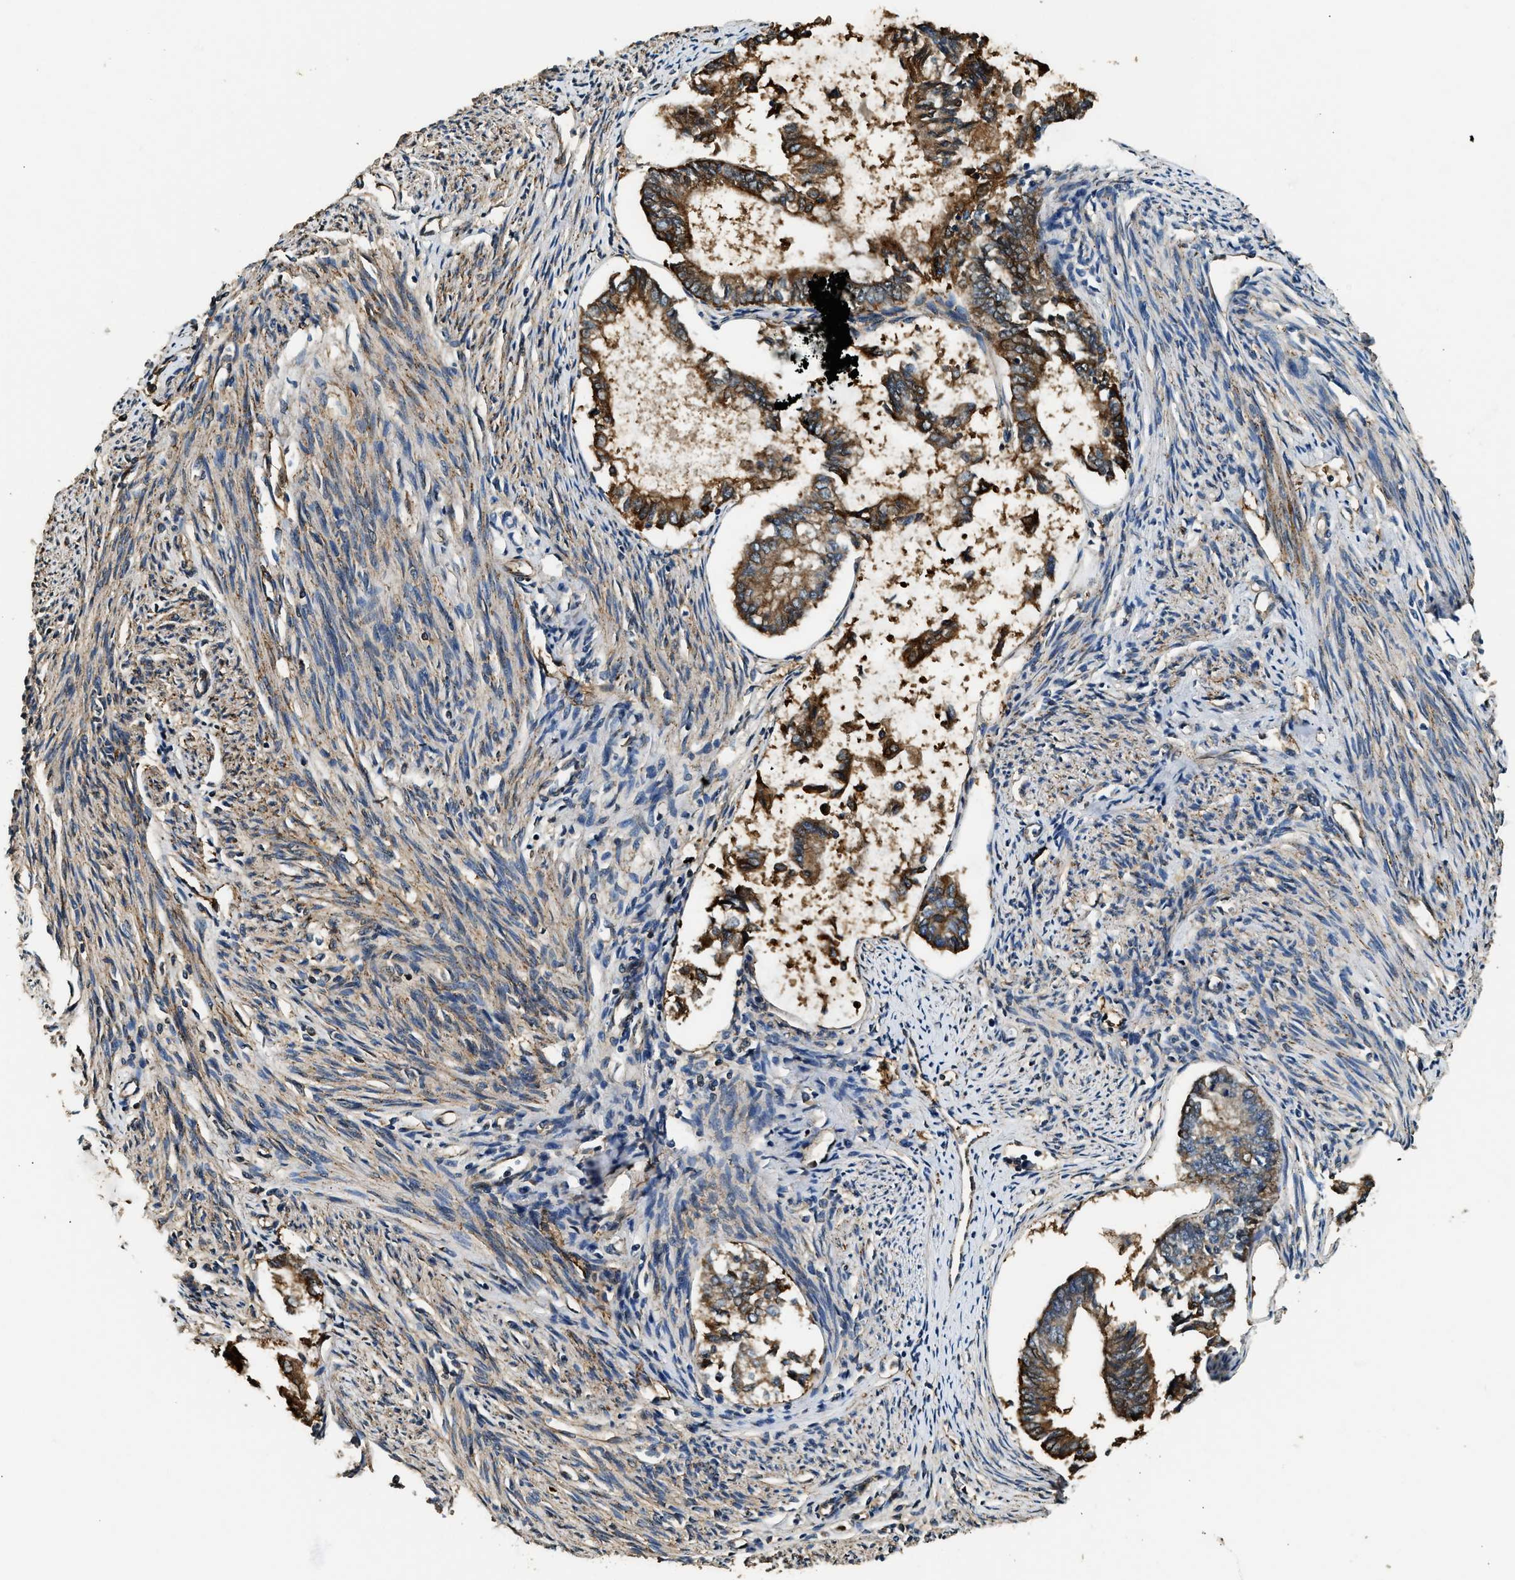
{"staining": {"intensity": "moderate", "quantity": ">75%", "location": "cytoplasmic/membranous"}, "tissue": "endometrial cancer", "cell_type": "Tumor cells", "image_type": "cancer", "snomed": [{"axis": "morphology", "description": "Adenocarcinoma, NOS"}, {"axis": "topography", "description": "Endometrium"}], "caption": "The histopathology image exhibits staining of endometrial cancer (adenocarcinoma), revealing moderate cytoplasmic/membranous protein staining (brown color) within tumor cells. (IHC, brightfield microscopy, high magnification).", "gene": "ANXA3", "patient": {"sex": "female", "age": 86}}